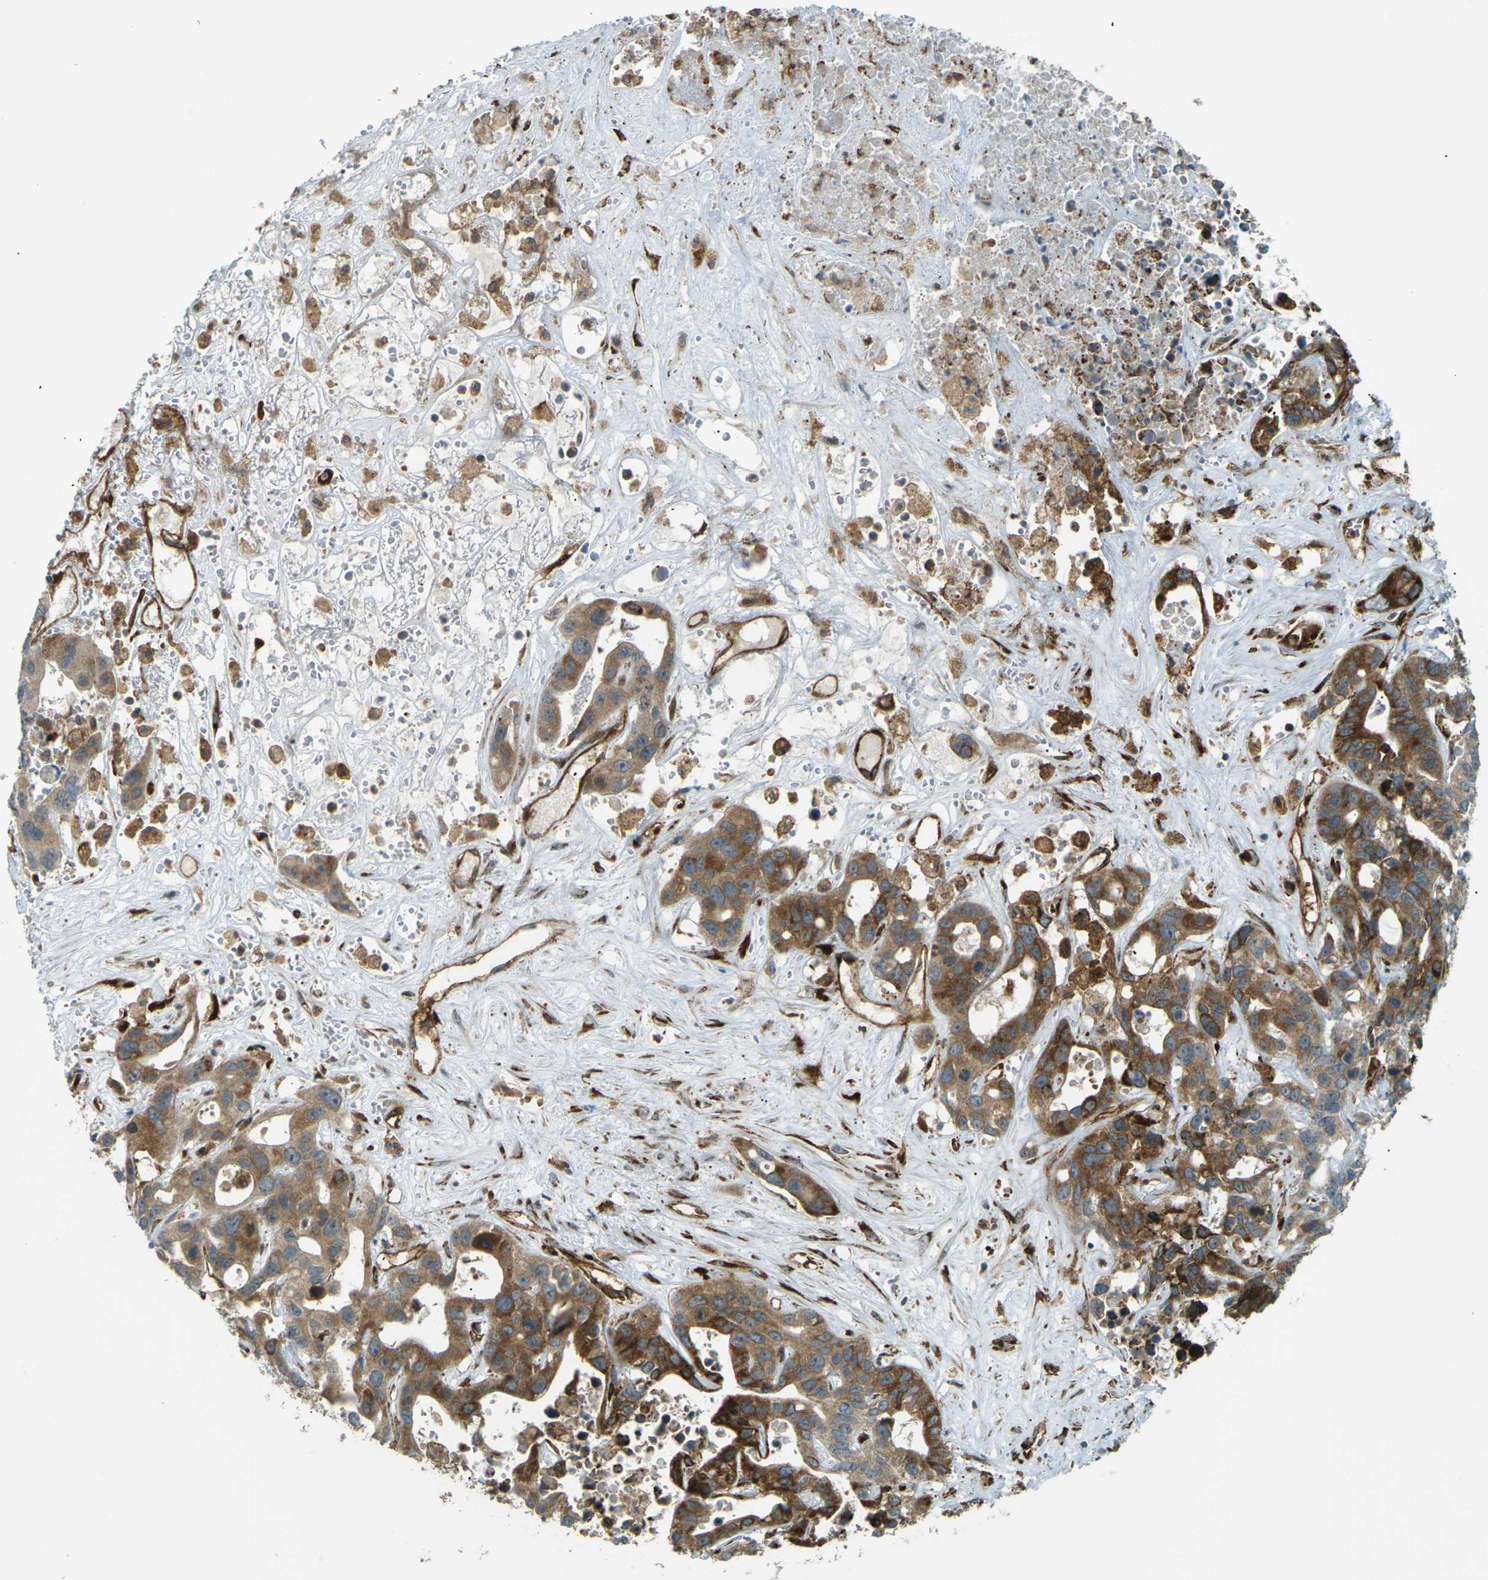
{"staining": {"intensity": "strong", "quantity": ">75%", "location": "cytoplasmic/membranous"}, "tissue": "liver cancer", "cell_type": "Tumor cells", "image_type": "cancer", "snomed": [{"axis": "morphology", "description": "Cholangiocarcinoma"}, {"axis": "topography", "description": "Liver"}], "caption": "Liver cholangiocarcinoma was stained to show a protein in brown. There is high levels of strong cytoplasmic/membranous positivity in approximately >75% of tumor cells. The staining is performed using DAB brown chromogen to label protein expression. The nuclei are counter-stained blue using hematoxylin.", "gene": "S1PR1", "patient": {"sex": "female", "age": 65}}